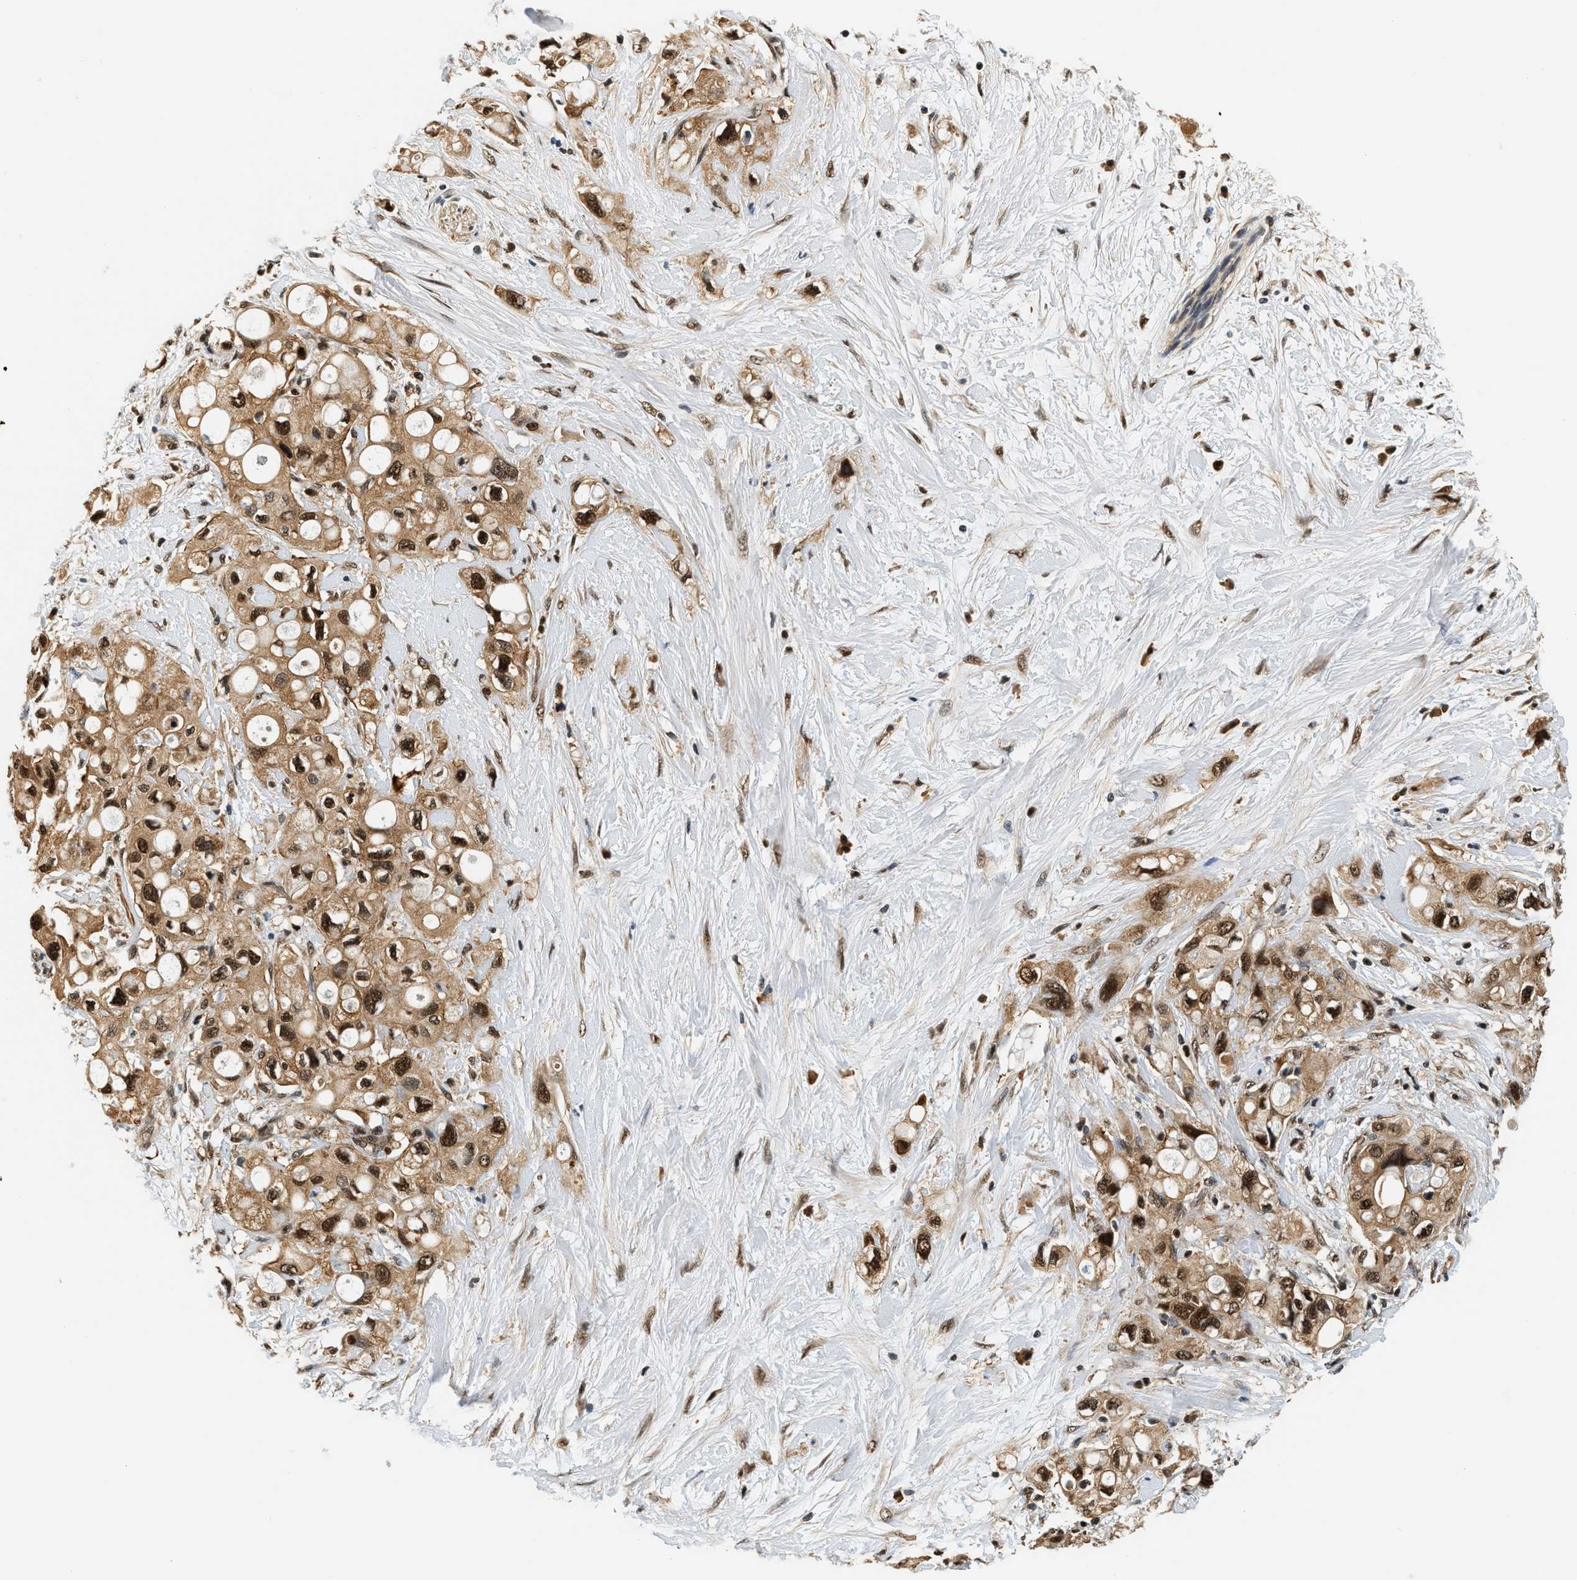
{"staining": {"intensity": "strong", "quantity": ">75%", "location": "cytoplasmic/membranous,nuclear"}, "tissue": "pancreatic cancer", "cell_type": "Tumor cells", "image_type": "cancer", "snomed": [{"axis": "morphology", "description": "Adenocarcinoma, NOS"}, {"axis": "topography", "description": "Pancreas"}], "caption": "Pancreatic cancer (adenocarcinoma) stained with DAB (3,3'-diaminobenzidine) immunohistochemistry (IHC) displays high levels of strong cytoplasmic/membranous and nuclear staining in approximately >75% of tumor cells.", "gene": "PSMD3", "patient": {"sex": "female", "age": 56}}